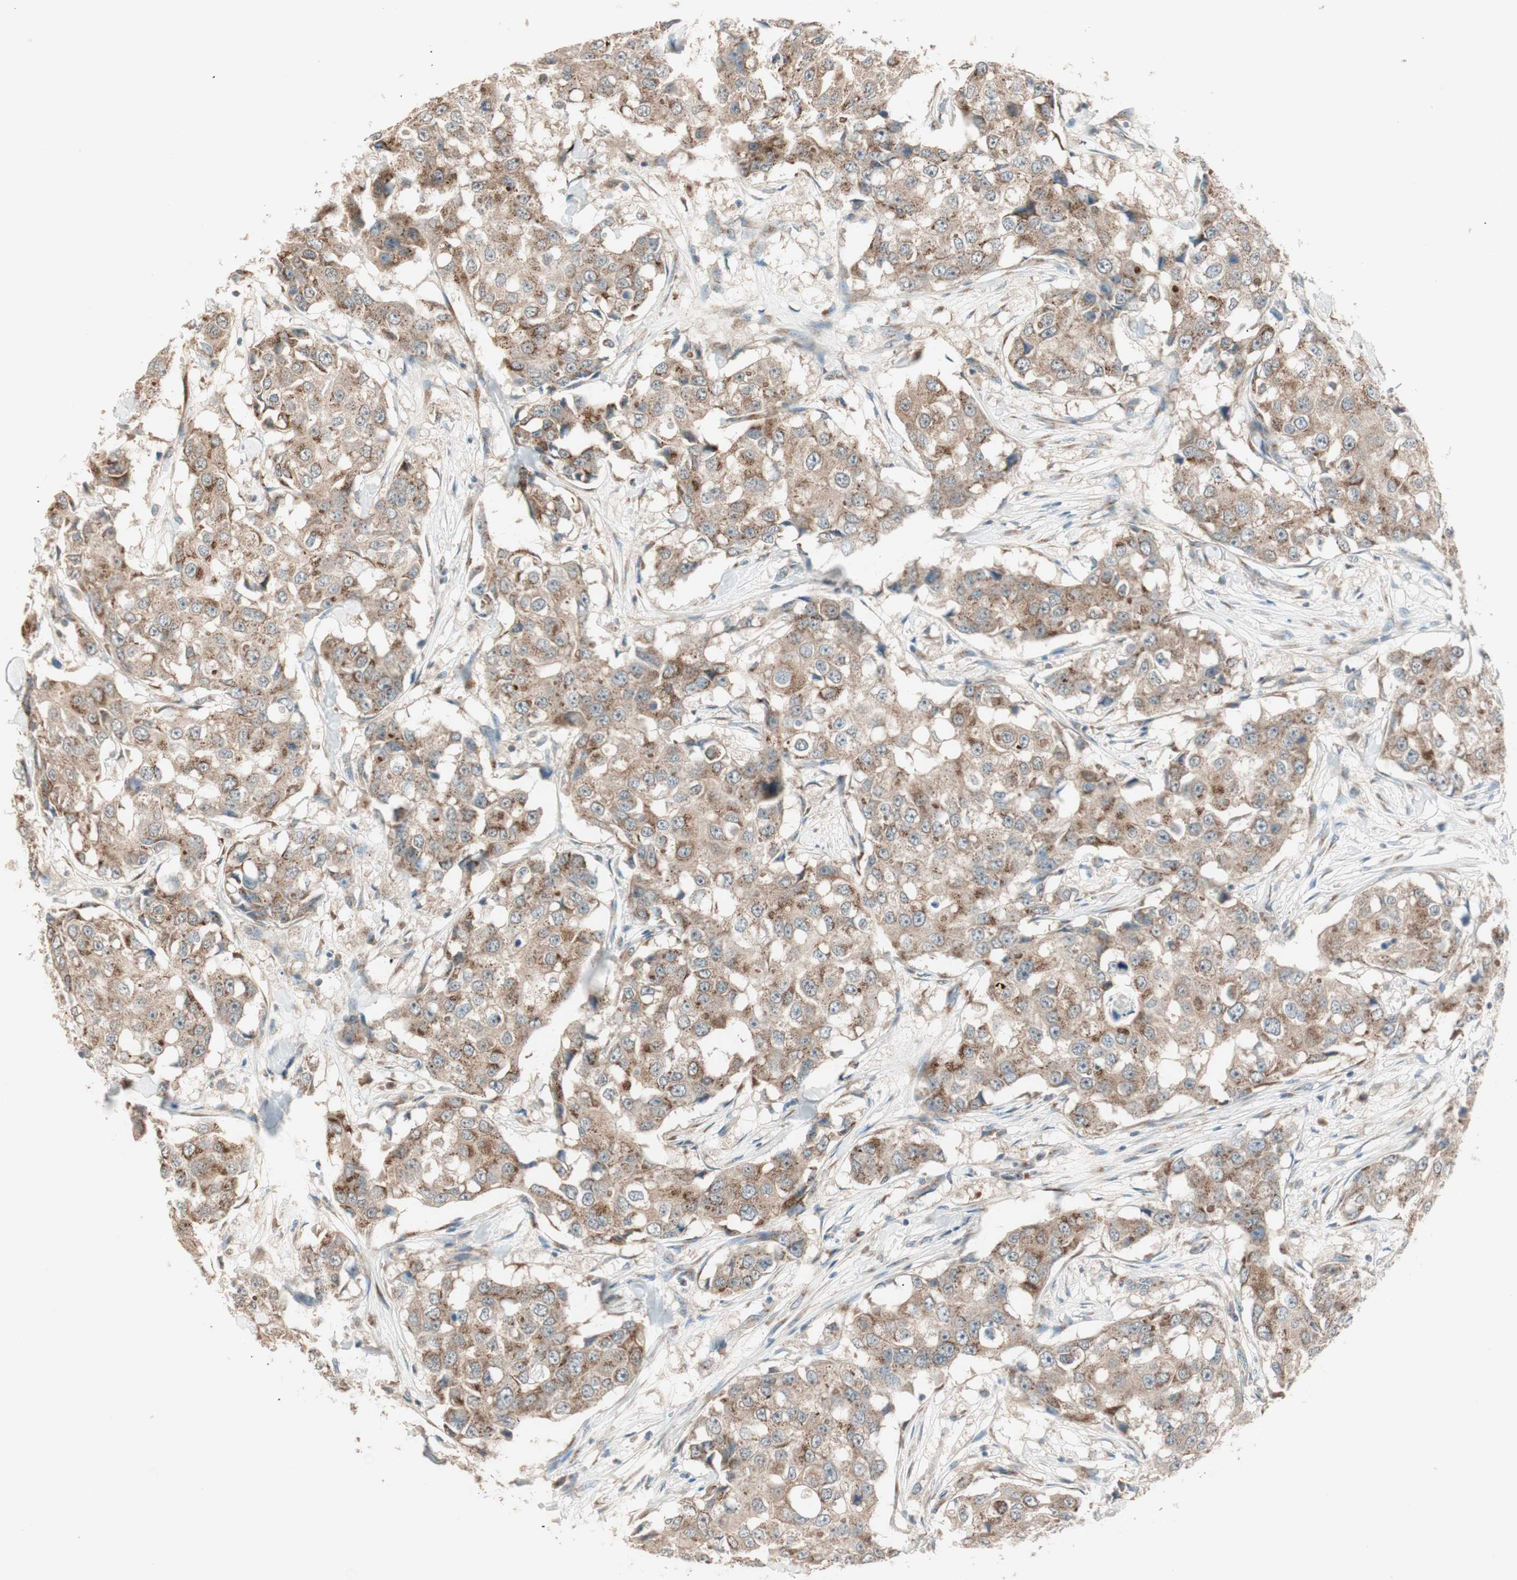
{"staining": {"intensity": "moderate", "quantity": ">75%", "location": "cytoplasmic/membranous"}, "tissue": "breast cancer", "cell_type": "Tumor cells", "image_type": "cancer", "snomed": [{"axis": "morphology", "description": "Duct carcinoma"}, {"axis": "topography", "description": "Breast"}], "caption": "DAB immunohistochemical staining of human breast intraductal carcinoma demonstrates moderate cytoplasmic/membranous protein positivity in about >75% of tumor cells.", "gene": "SEC16A", "patient": {"sex": "female", "age": 27}}